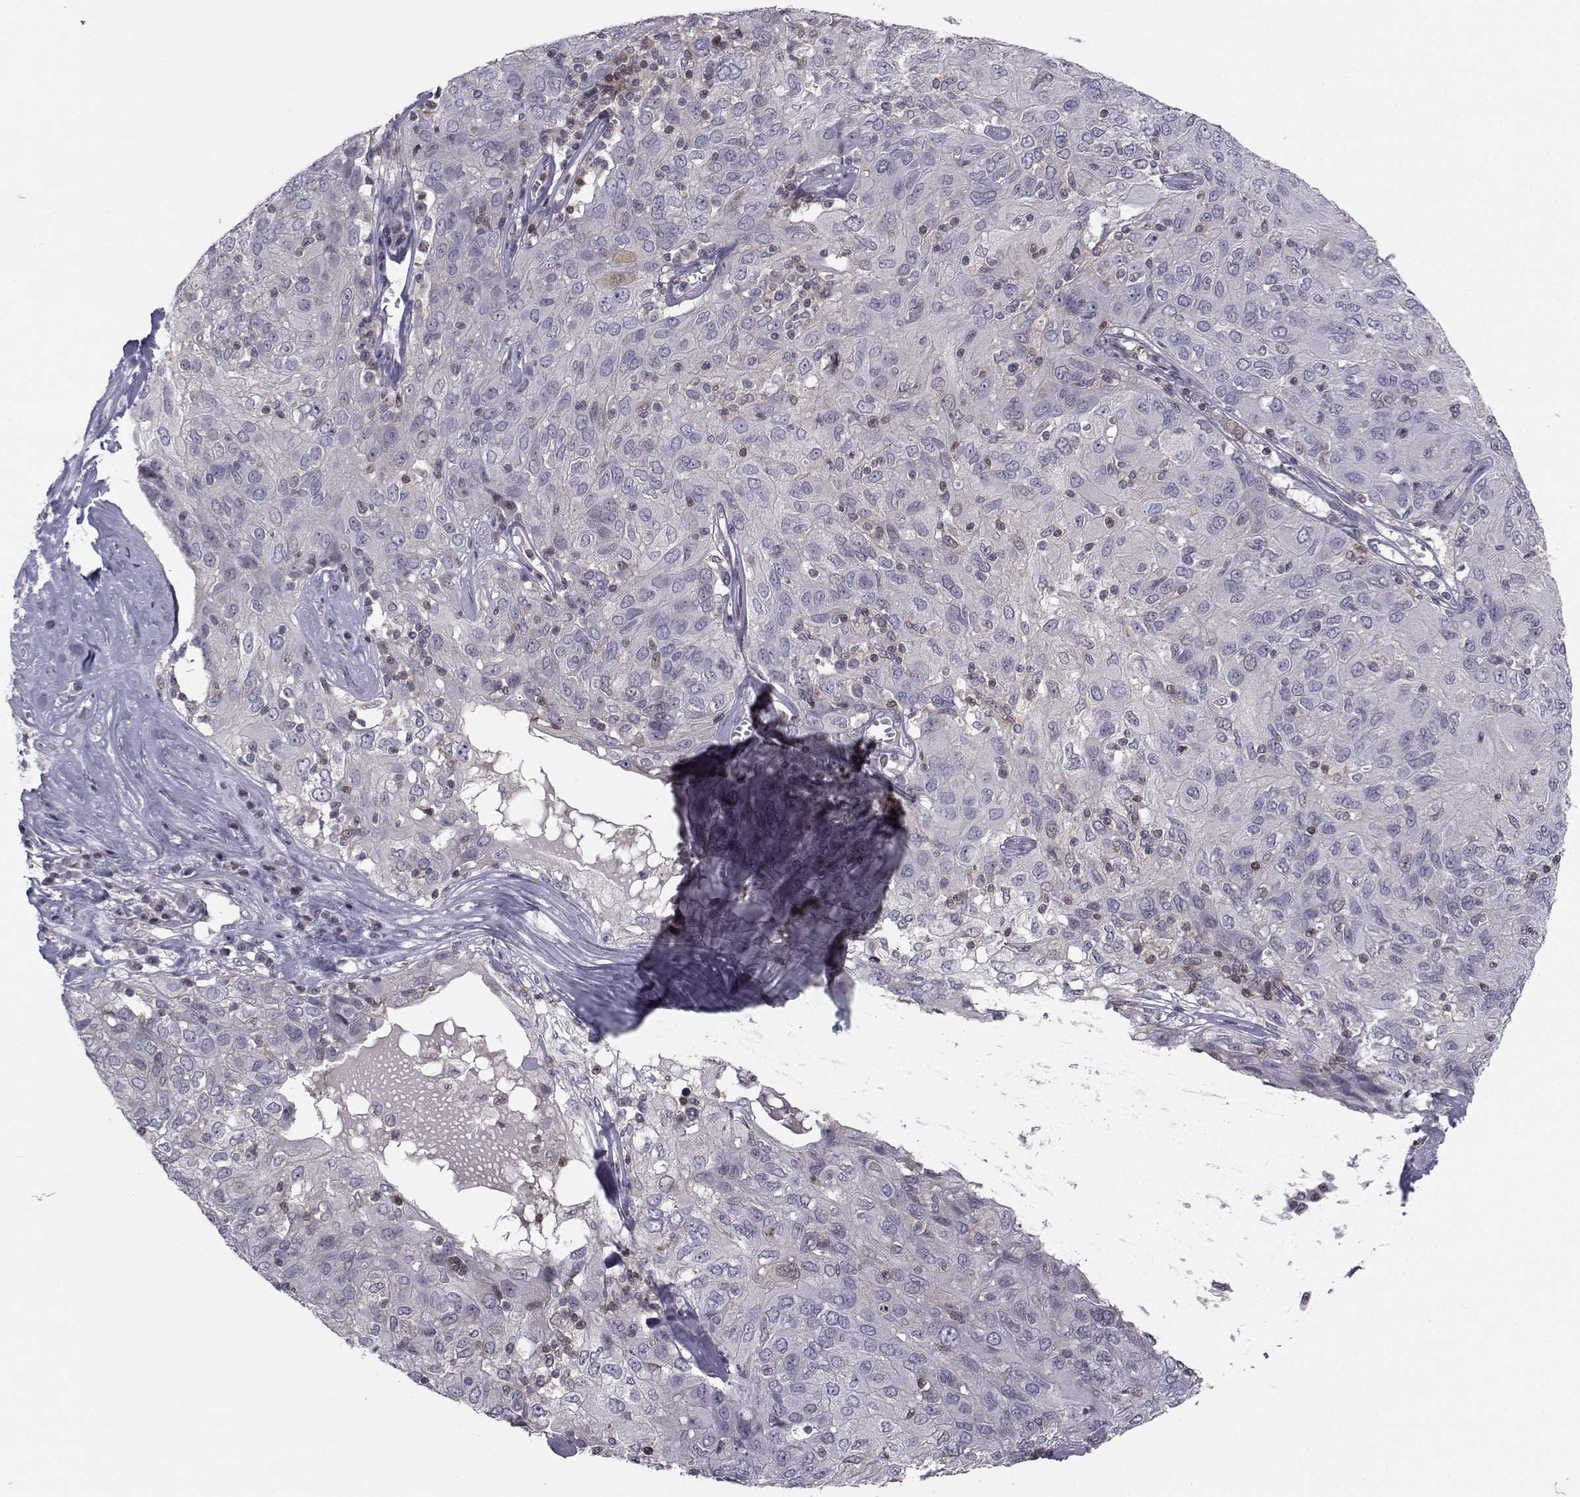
{"staining": {"intensity": "negative", "quantity": "none", "location": "none"}, "tissue": "ovarian cancer", "cell_type": "Tumor cells", "image_type": "cancer", "snomed": [{"axis": "morphology", "description": "Carcinoma, endometroid"}, {"axis": "topography", "description": "Ovary"}], "caption": "An IHC micrograph of ovarian cancer (endometroid carcinoma) is shown. There is no staining in tumor cells of ovarian cancer (endometroid carcinoma). (IHC, brightfield microscopy, high magnification).", "gene": "PCP4L1", "patient": {"sex": "female", "age": 50}}